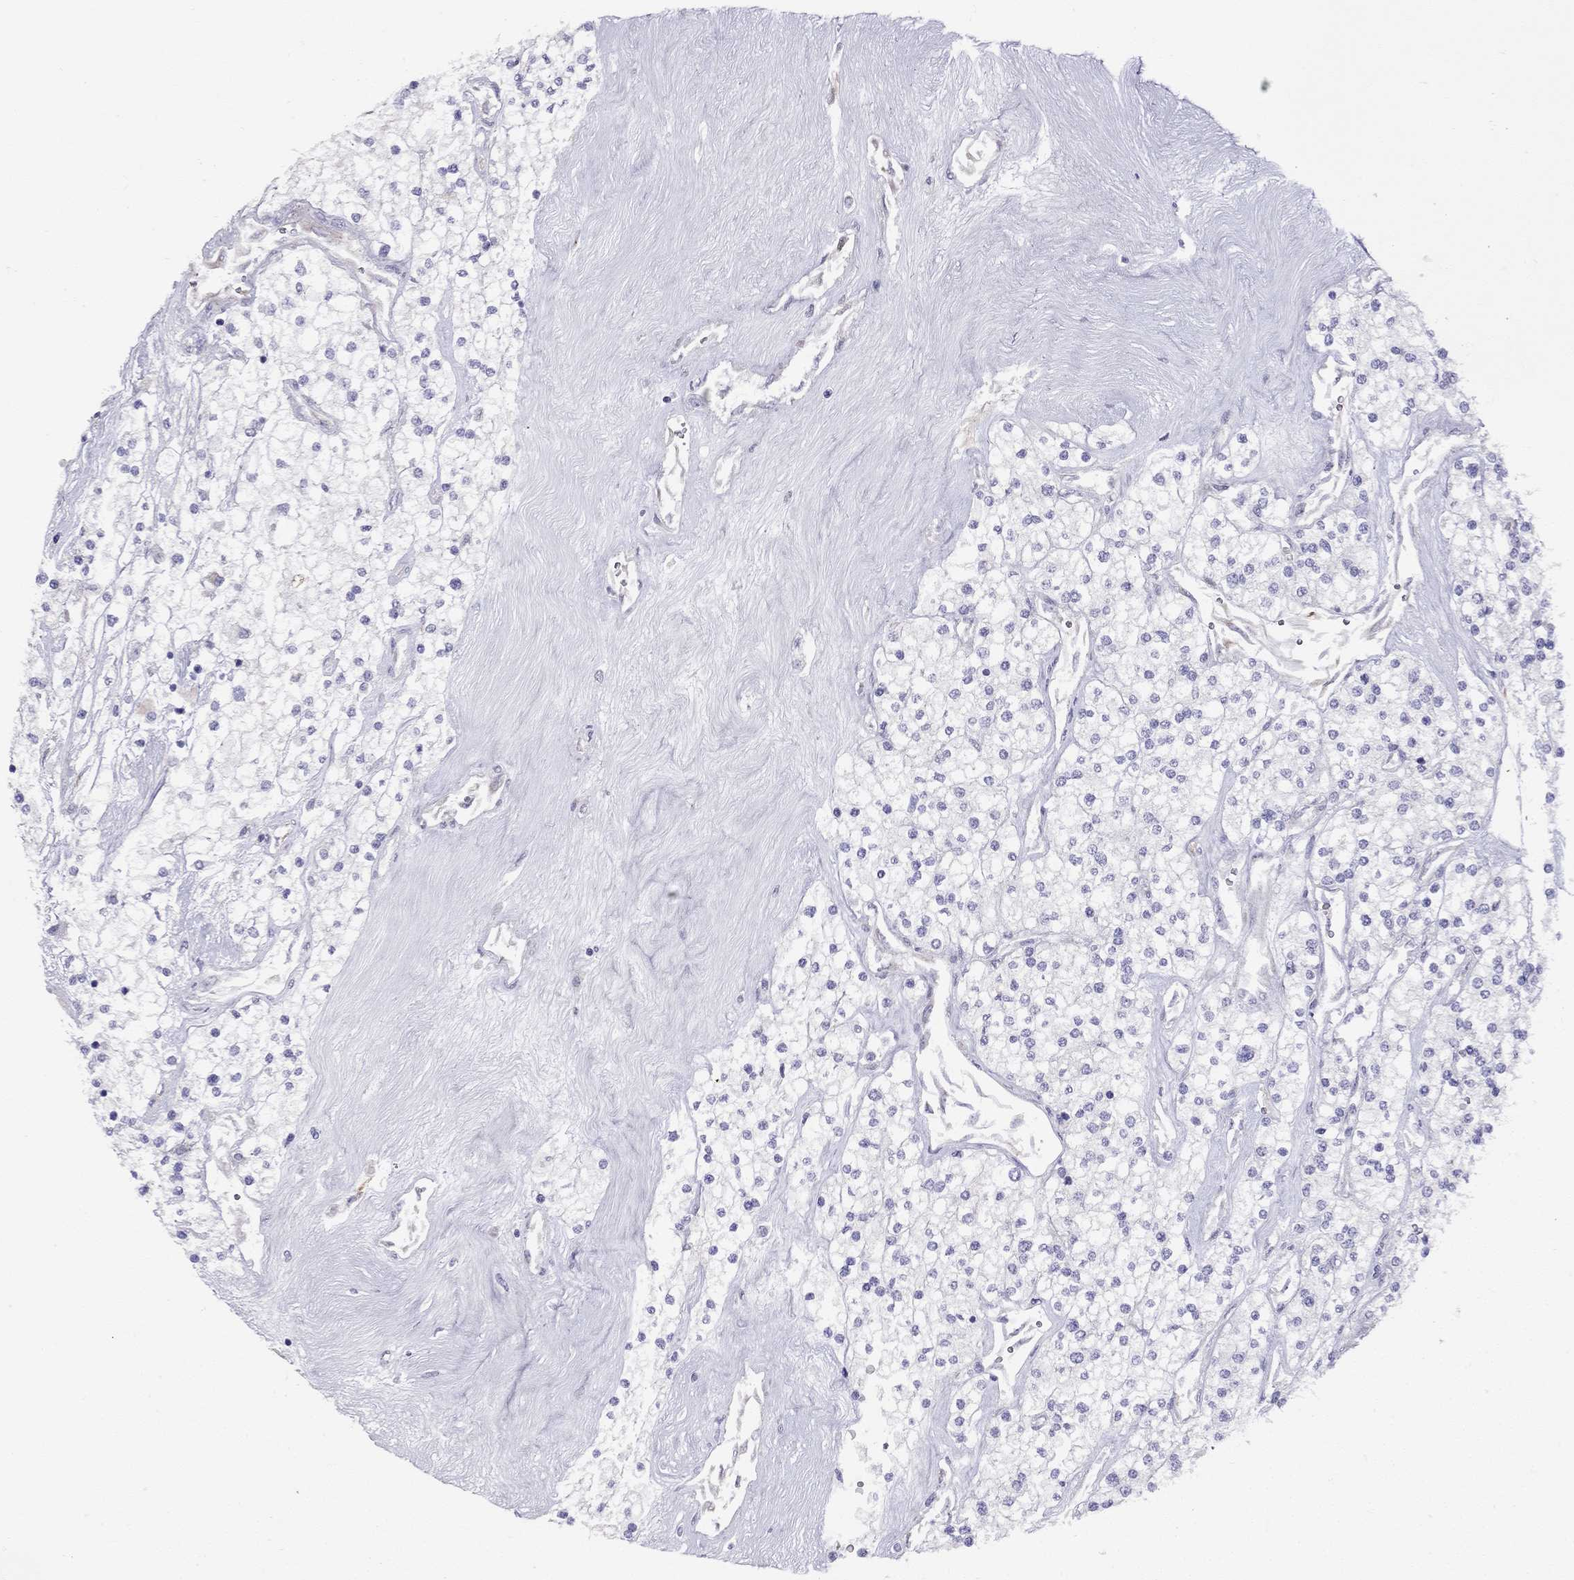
{"staining": {"intensity": "negative", "quantity": "none", "location": "none"}, "tissue": "renal cancer", "cell_type": "Tumor cells", "image_type": "cancer", "snomed": [{"axis": "morphology", "description": "Adenocarcinoma, NOS"}, {"axis": "topography", "description": "Kidney"}], "caption": "IHC micrograph of adenocarcinoma (renal) stained for a protein (brown), which displays no expression in tumor cells.", "gene": "CPNE4", "patient": {"sex": "male", "age": 80}}